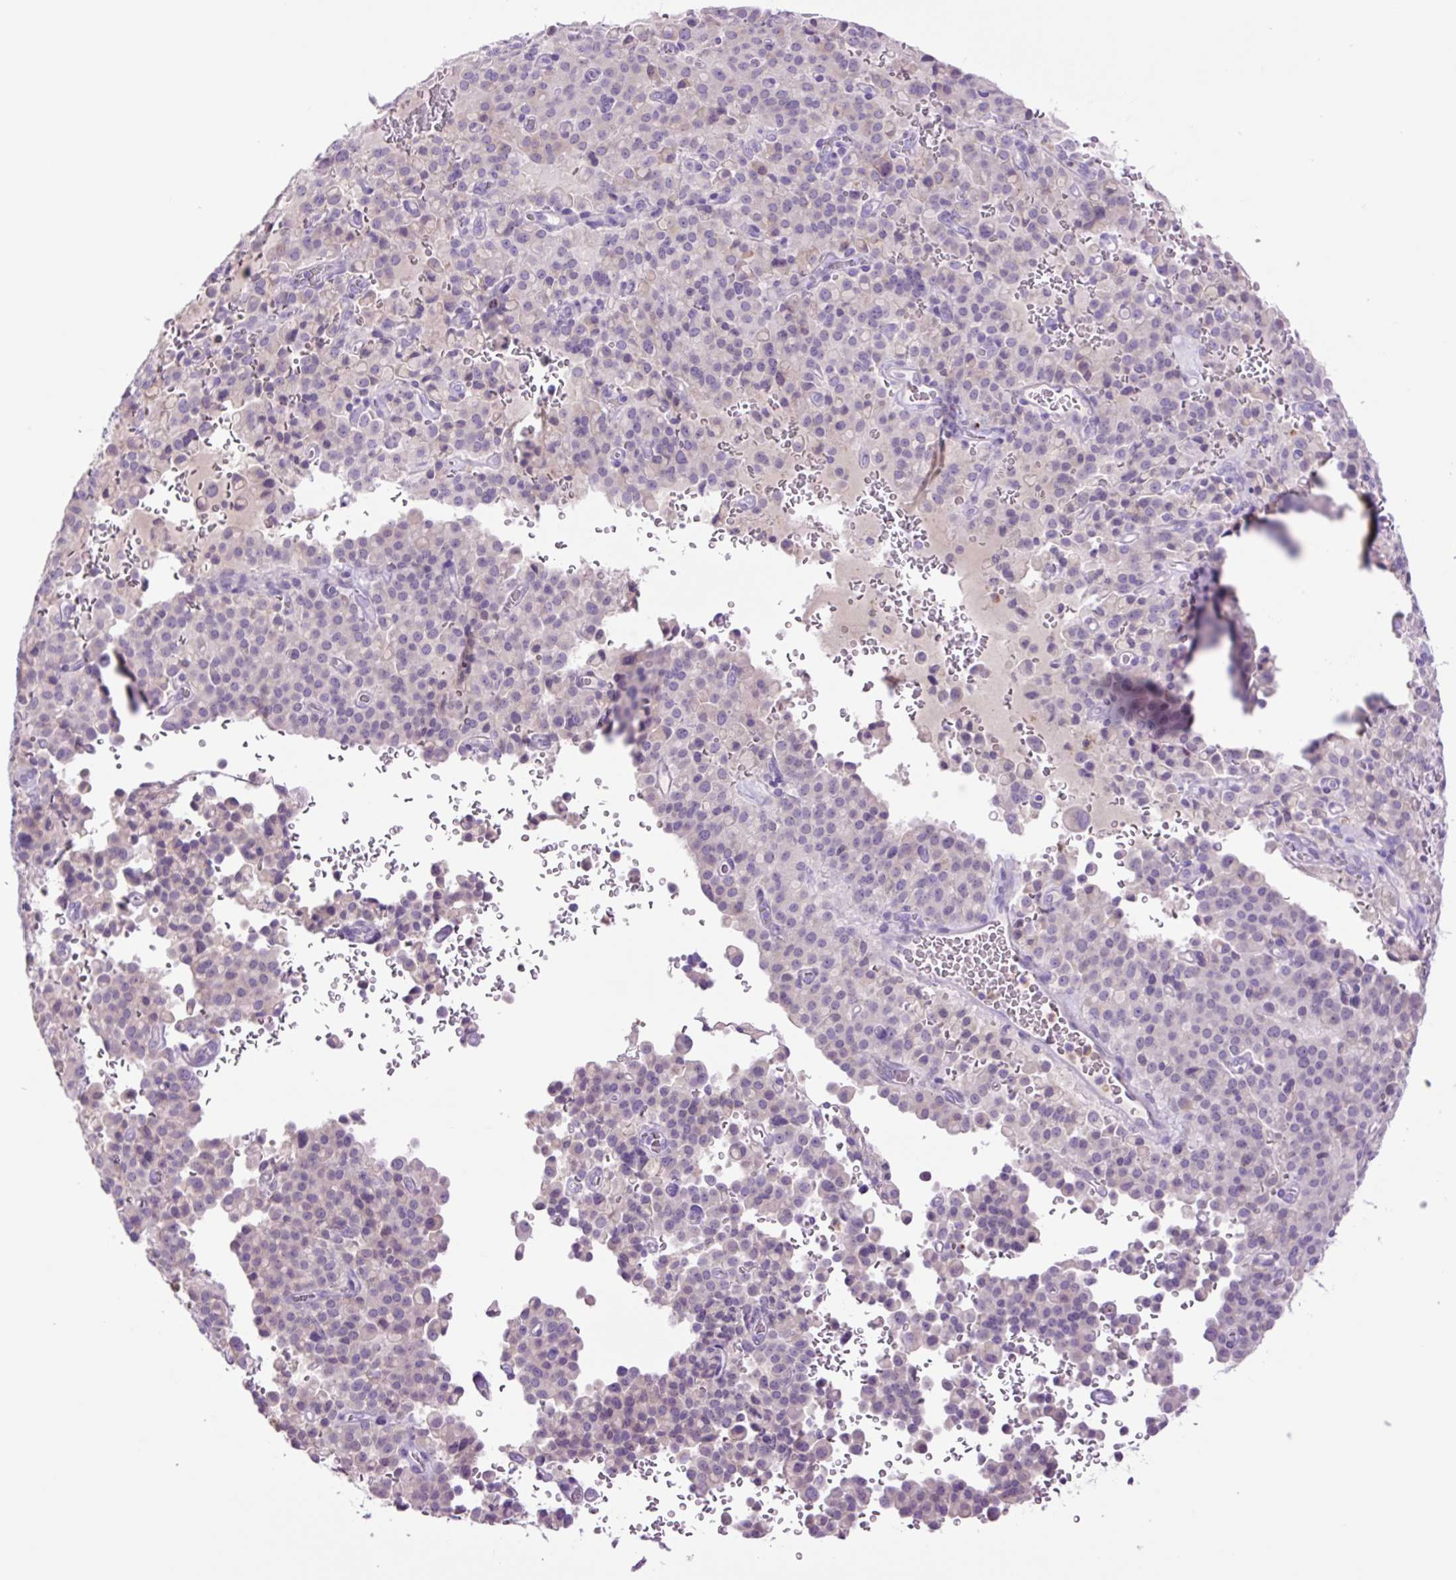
{"staining": {"intensity": "negative", "quantity": "none", "location": "none"}, "tissue": "pancreatic cancer", "cell_type": "Tumor cells", "image_type": "cancer", "snomed": [{"axis": "morphology", "description": "Adenocarcinoma, NOS"}, {"axis": "topography", "description": "Pancreas"}], "caption": "IHC of human adenocarcinoma (pancreatic) reveals no expression in tumor cells.", "gene": "MFSD3", "patient": {"sex": "male", "age": 65}}